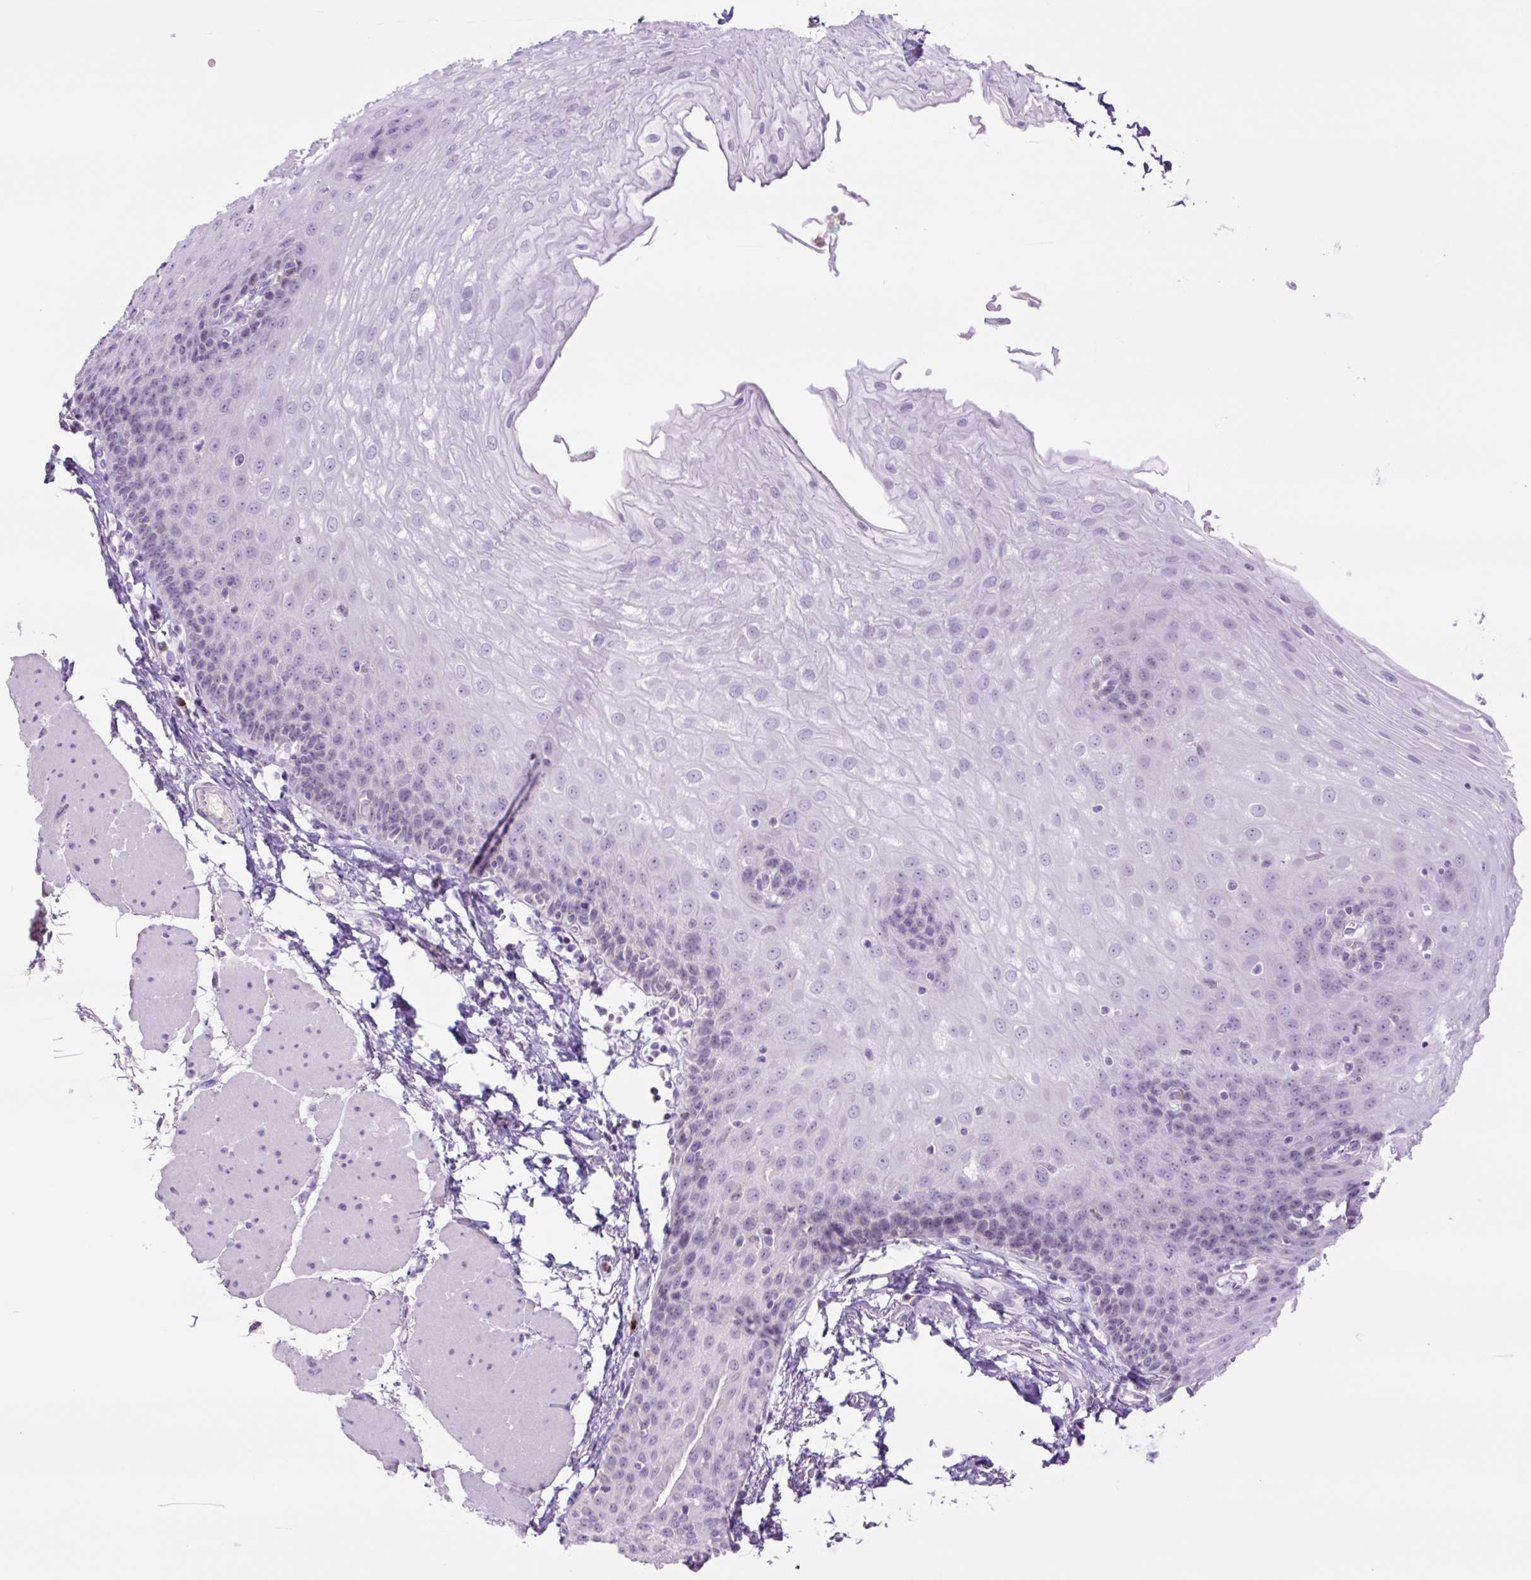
{"staining": {"intensity": "negative", "quantity": "none", "location": "none"}, "tissue": "esophagus", "cell_type": "Squamous epithelial cells", "image_type": "normal", "snomed": [{"axis": "morphology", "description": "Normal tissue, NOS"}, {"axis": "topography", "description": "Esophagus"}], "caption": "A high-resolution micrograph shows immunohistochemistry staining of unremarkable esophagus, which demonstrates no significant expression in squamous epithelial cells.", "gene": "MFSD3", "patient": {"sex": "female", "age": 81}}